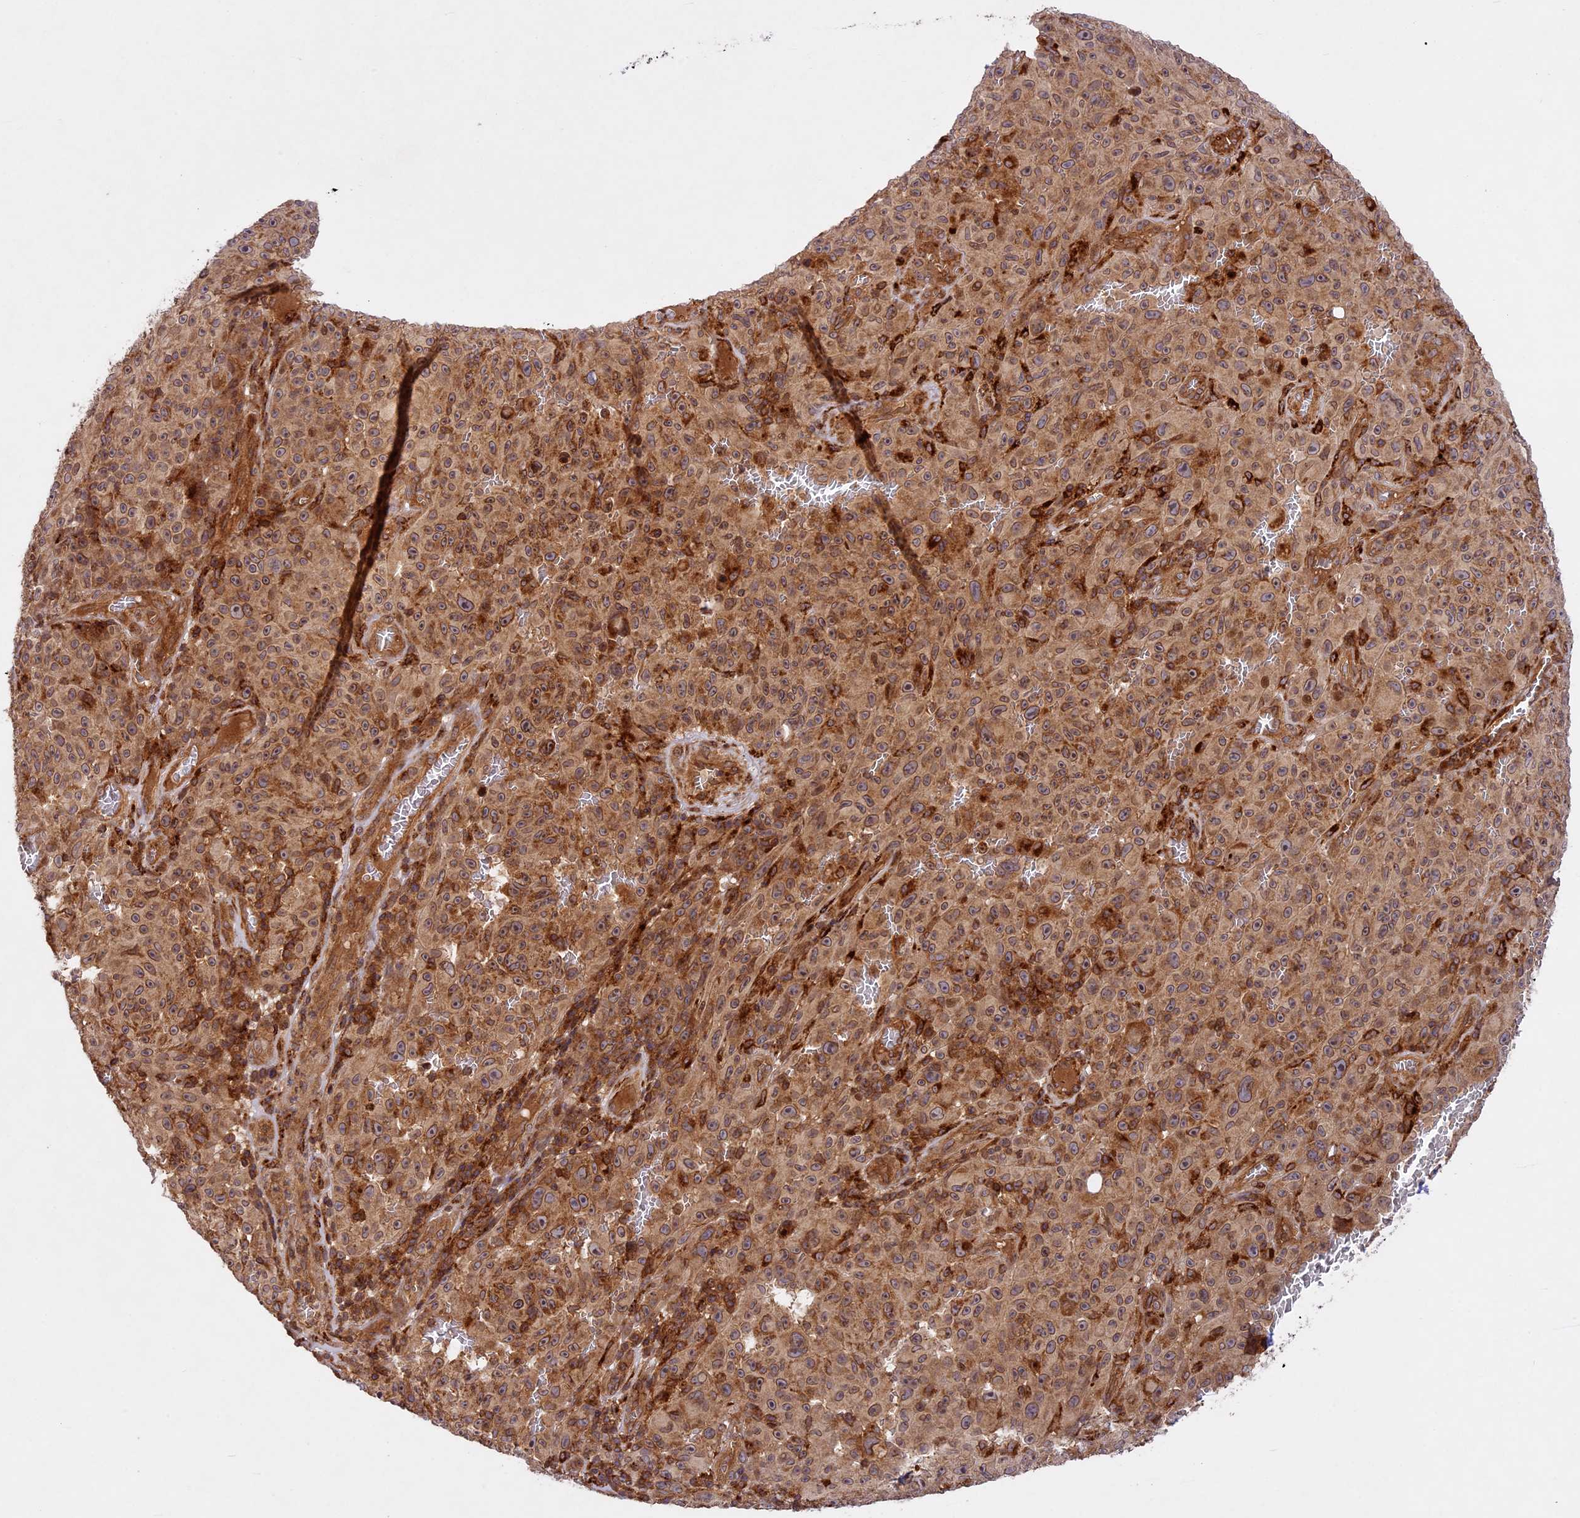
{"staining": {"intensity": "moderate", "quantity": ">75%", "location": "cytoplasmic/membranous"}, "tissue": "melanoma", "cell_type": "Tumor cells", "image_type": "cancer", "snomed": [{"axis": "morphology", "description": "Malignant melanoma, NOS"}, {"axis": "topography", "description": "Skin"}], "caption": "Immunohistochemistry (IHC) (DAB (3,3'-diaminobenzidine)) staining of malignant melanoma exhibits moderate cytoplasmic/membranous protein staining in about >75% of tumor cells.", "gene": "DGKH", "patient": {"sex": "female", "age": 82}}